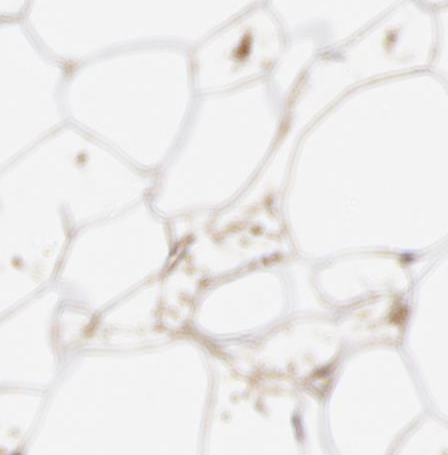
{"staining": {"intensity": "moderate", "quantity": ">75%", "location": "cytoplasmic/membranous"}, "tissue": "adipose tissue", "cell_type": "Adipocytes", "image_type": "normal", "snomed": [{"axis": "morphology", "description": "Normal tissue, NOS"}, {"axis": "morphology", "description": "Duct carcinoma"}, {"axis": "topography", "description": "Breast"}, {"axis": "topography", "description": "Adipose tissue"}], "caption": "The immunohistochemical stain highlights moderate cytoplasmic/membranous expression in adipocytes of normal adipose tissue.", "gene": "RNASEL", "patient": {"sex": "female", "age": 37}}